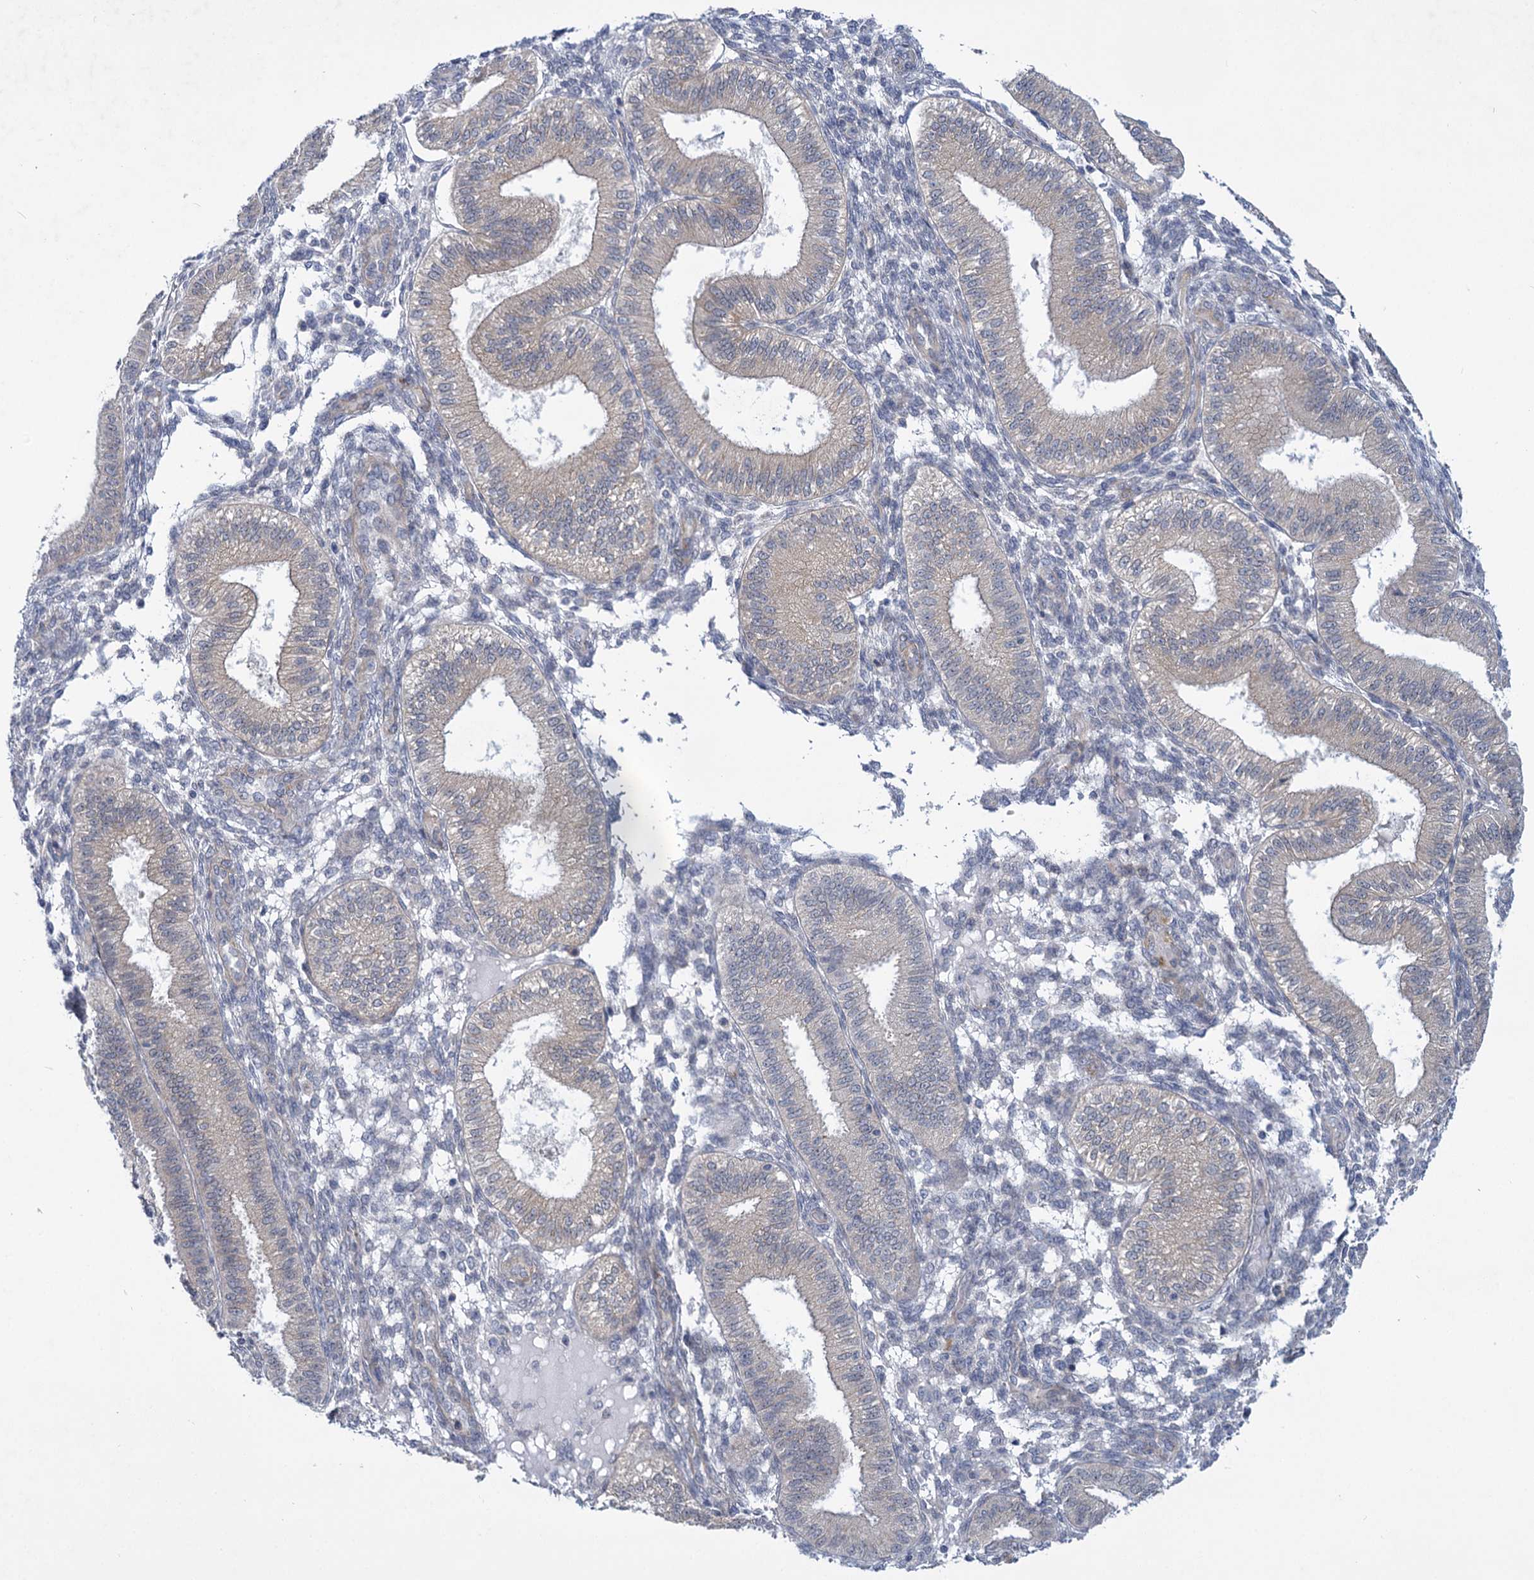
{"staining": {"intensity": "negative", "quantity": "none", "location": "none"}, "tissue": "endometrium", "cell_type": "Cells in endometrial stroma", "image_type": "normal", "snomed": [{"axis": "morphology", "description": "Normal tissue, NOS"}, {"axis": "topography", "description": "Endometrium"}], "caption": "This histopathology image is of normal endometrium stained with immunohistochemistry to label a protein in brown with the nuclei are counter-stained blue. There is no expression in cells in endometrial stroma. (DAB immunohistochemistry with hematoxylin counter stain).", "gene": "MBLAC2", "patient": {"sex": "female", "age": 39}}